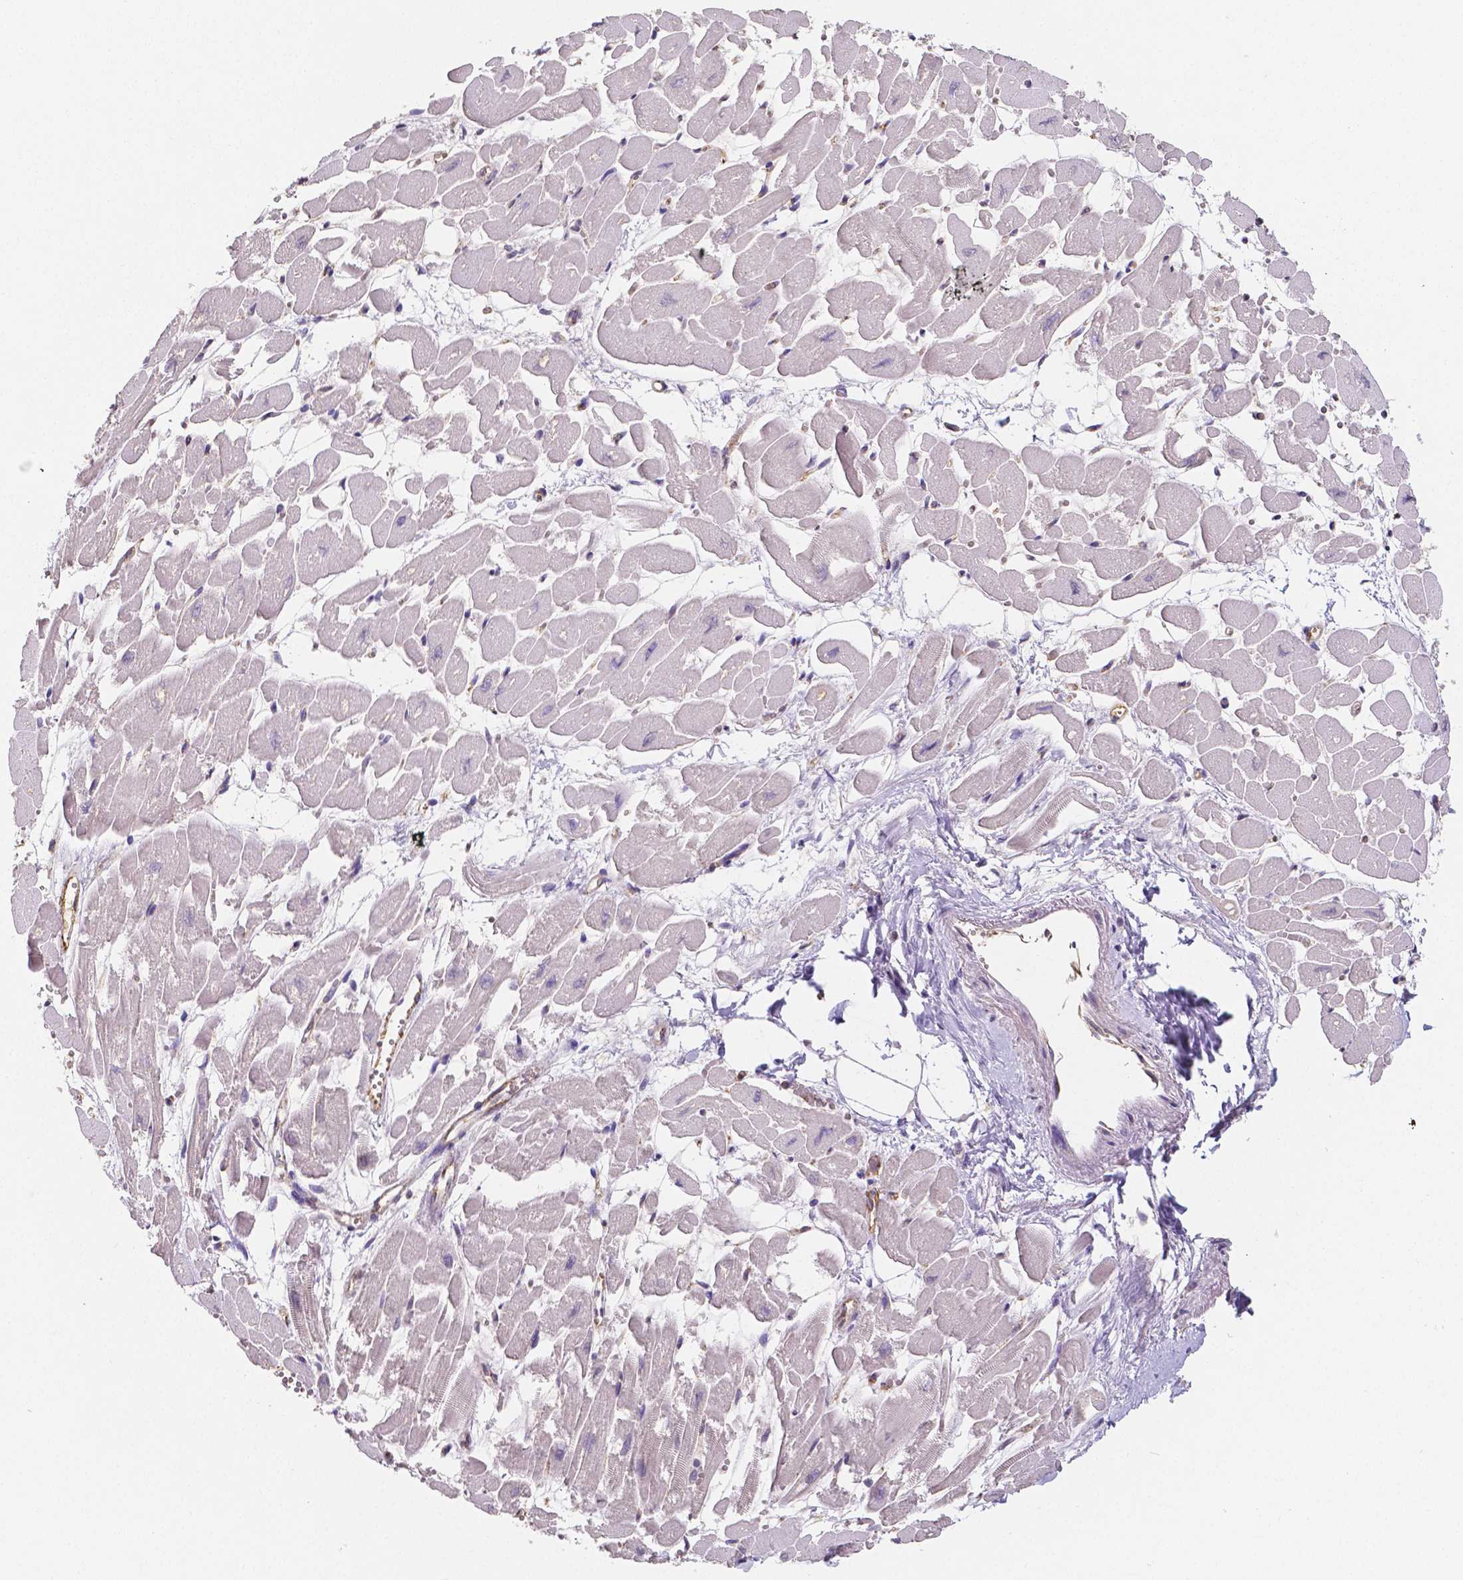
{"staining": {"intensity": "negative", "quantity": "none", "location": "none"}, "tissue": "heart muscle", "cell_type": "Cardiomyocytes", "image_type": "normal", "snomed": [{"axis": "morphology", "description": "Normal tissue, NOS"}, {"axis": "topography", "description": "Heart"}], "caption": "This is a photomicrograph of immunohistochemistry (IHC) staining of unremarkable heart muscle, which shows no expression in cardiomyocytes. (DAB (3,3'-diaminobenzidine) immunohistochemistry (IHC) with hematoxylin counter stain).", "gene": "ELAVL2", "patient": {"sex": "female", "age": 52}}